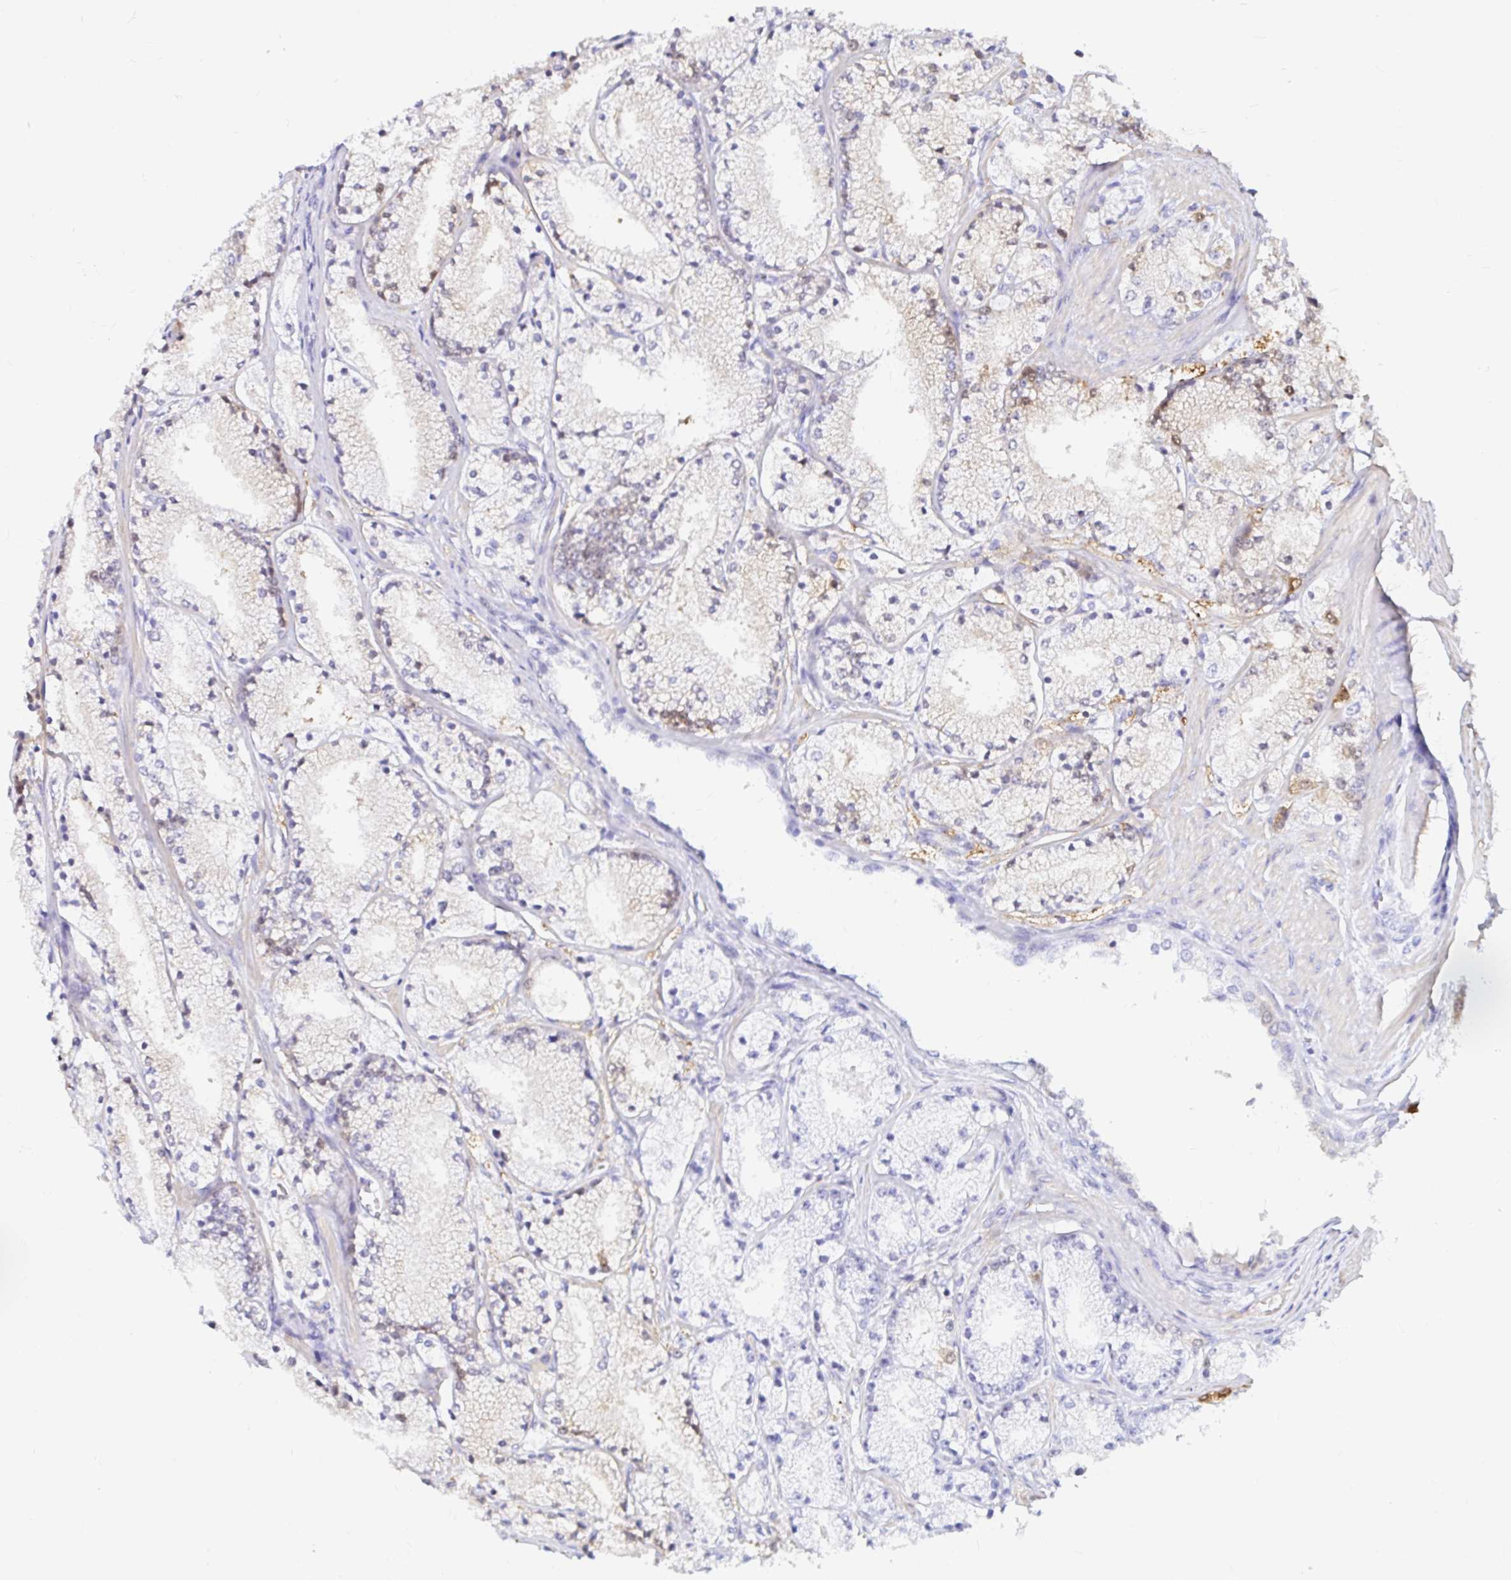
{"staining": {"intensity": "moderate", "quantity": "<25%", "location": "cytoplasmic/membranous"}, "tissue": "prostate cancer", "cell_type": "Tumor cells", "image_type": "cancer", "snomed": [{"axis": "morphology", "description": "Adenocarcinoma, High grade"}, {"axis": "topography", "description": "Prostate"}], "caption": "Human prostate cancer stained for a protein (brown) displays moderate cytoplasmic/membranous positive expression in about <25% of tumor cells.", "gene": "PPP1R1B", "patient": {"sex": "male", "age": 63}}